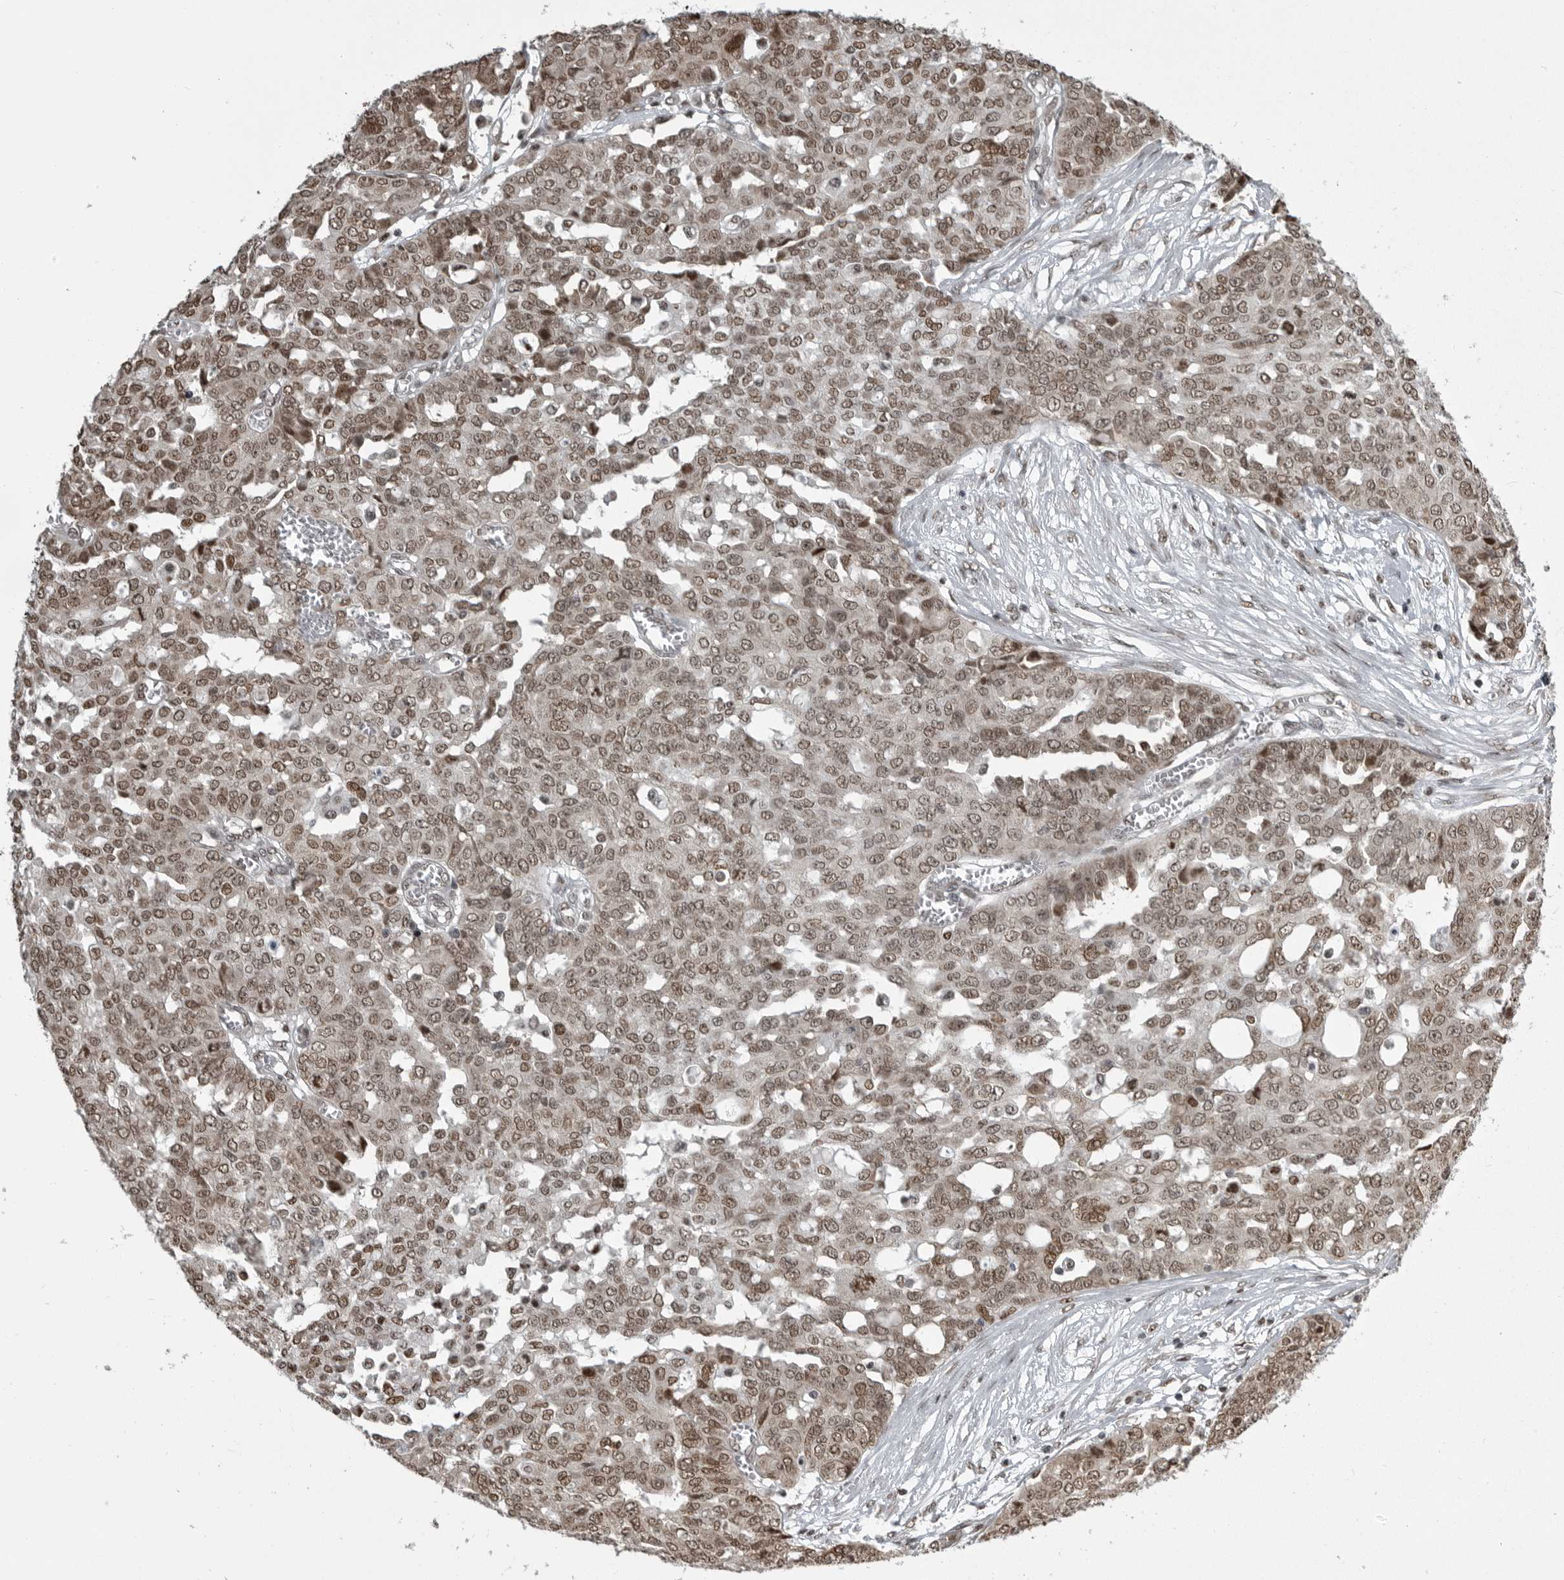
{"staining": {"intensity": "moderate", "quantity": ">75%", "location": "nuclear"}, "tissue": "ovarian cancer", "cell_type": "Tumor cells", "image_type": "cancer", "snomed": [{"axis": "morphology", "description": "Cystadenocarcinoma, serous, NOS"}, {"axis": "topography", "description": "Soft tissue"}, {"axis": "topography", "description": "Ovary"}], "caption": "Protein staining displays moderate nuclear expression in about >75% of tumor cells in ovarian cancer.", "gene": "YAF2", "patient": {"sex": "female", "age": 57}}